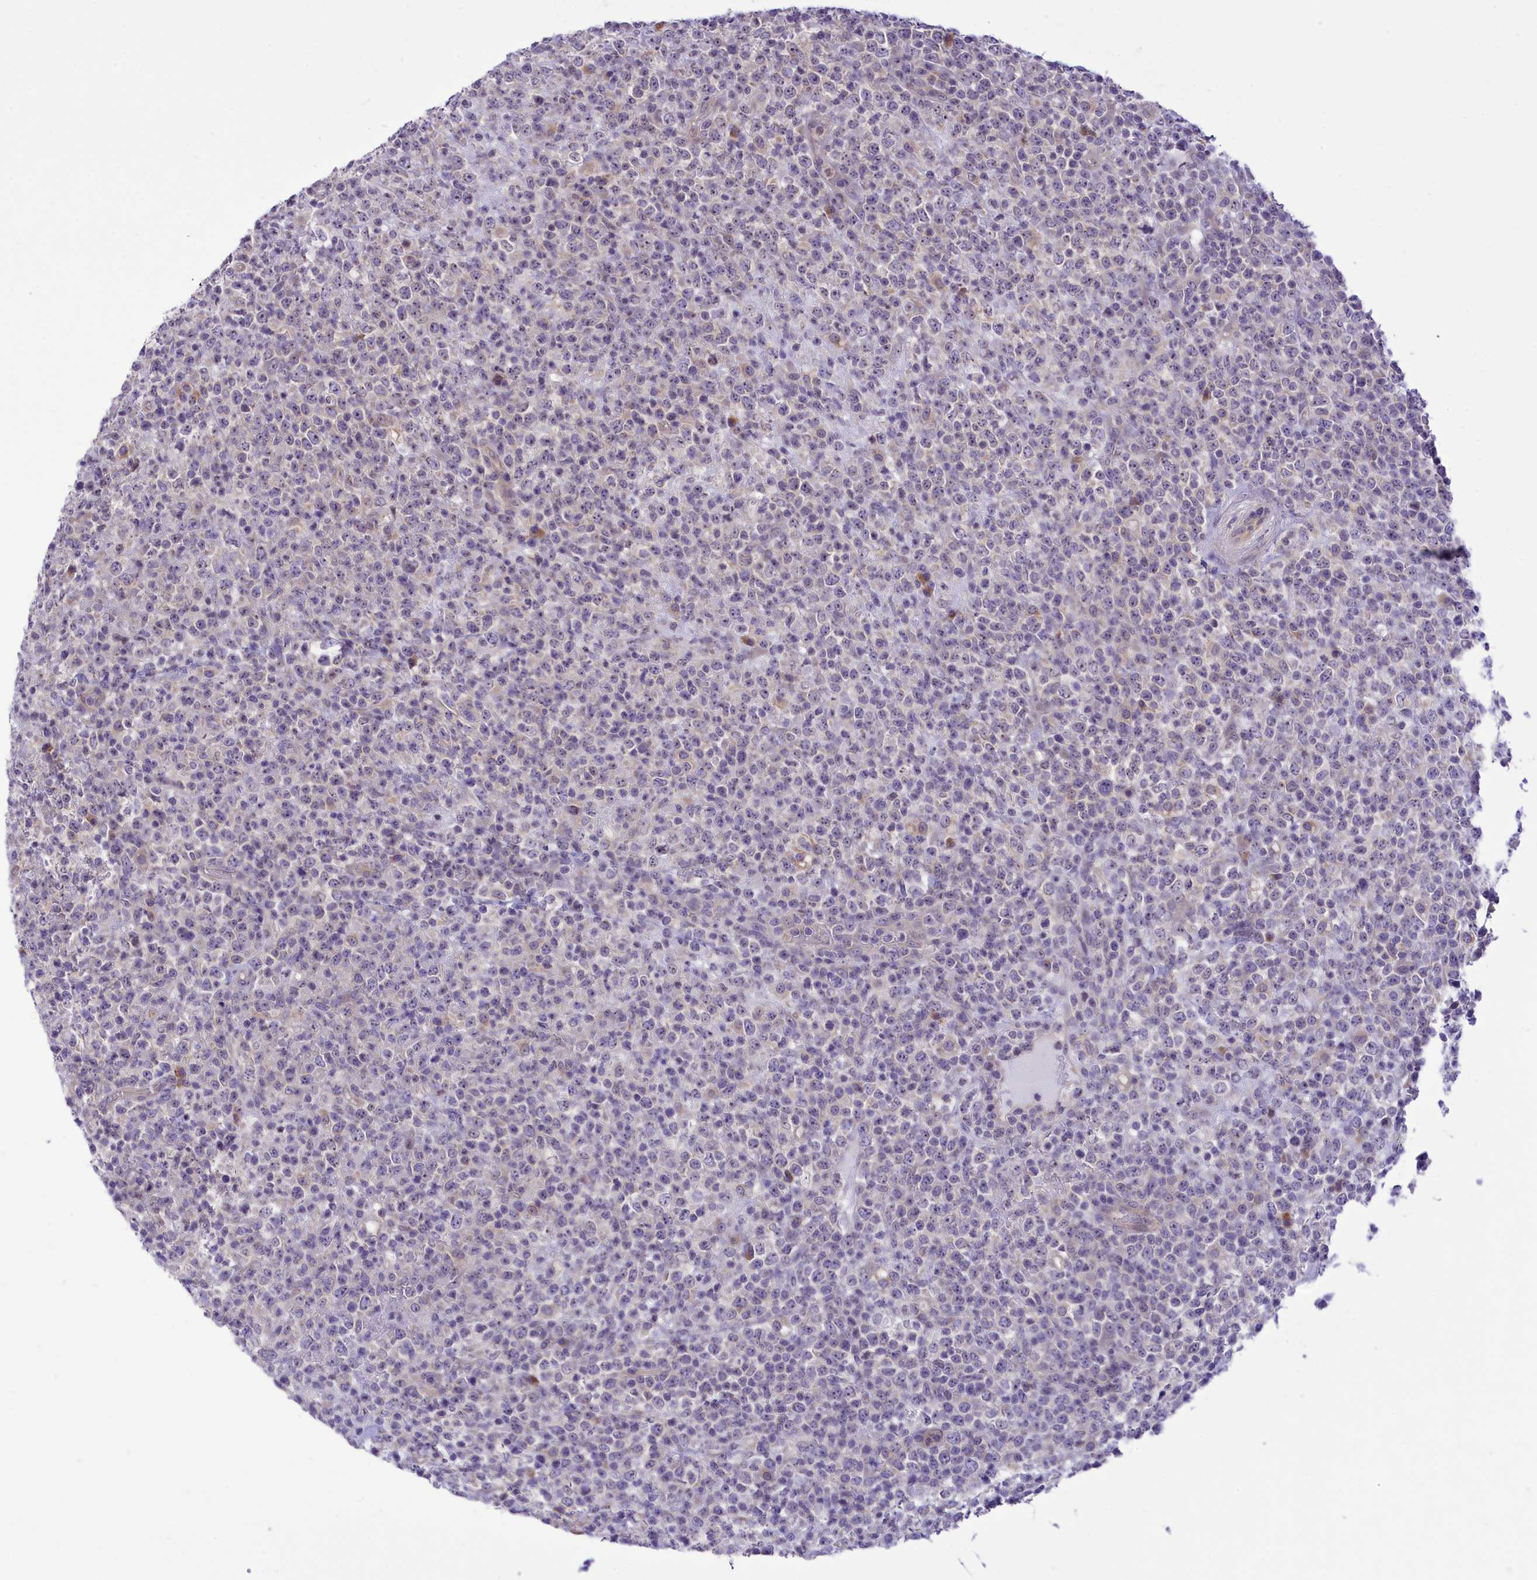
{"staining": {"intensity": "negative", "quantity": "none", "location": "none"}, "tissue": "lymphoma", "cell_type": "Tumor cells", "image_type": "cancer", "snomed": [{"axis": "morphology", "description": "Malignant lymphoma, non-Hodgkin's type, High grade"}, {"axis": "topography", "description": "Colon"}], "caption": "Tumor cells are negative for protein expression in human lymphoma. (DAB IHC visualized using brightfield microscopy, high magnification).", "gene": "DCAF16", "patient": {"sex": "female", "age": 53}}